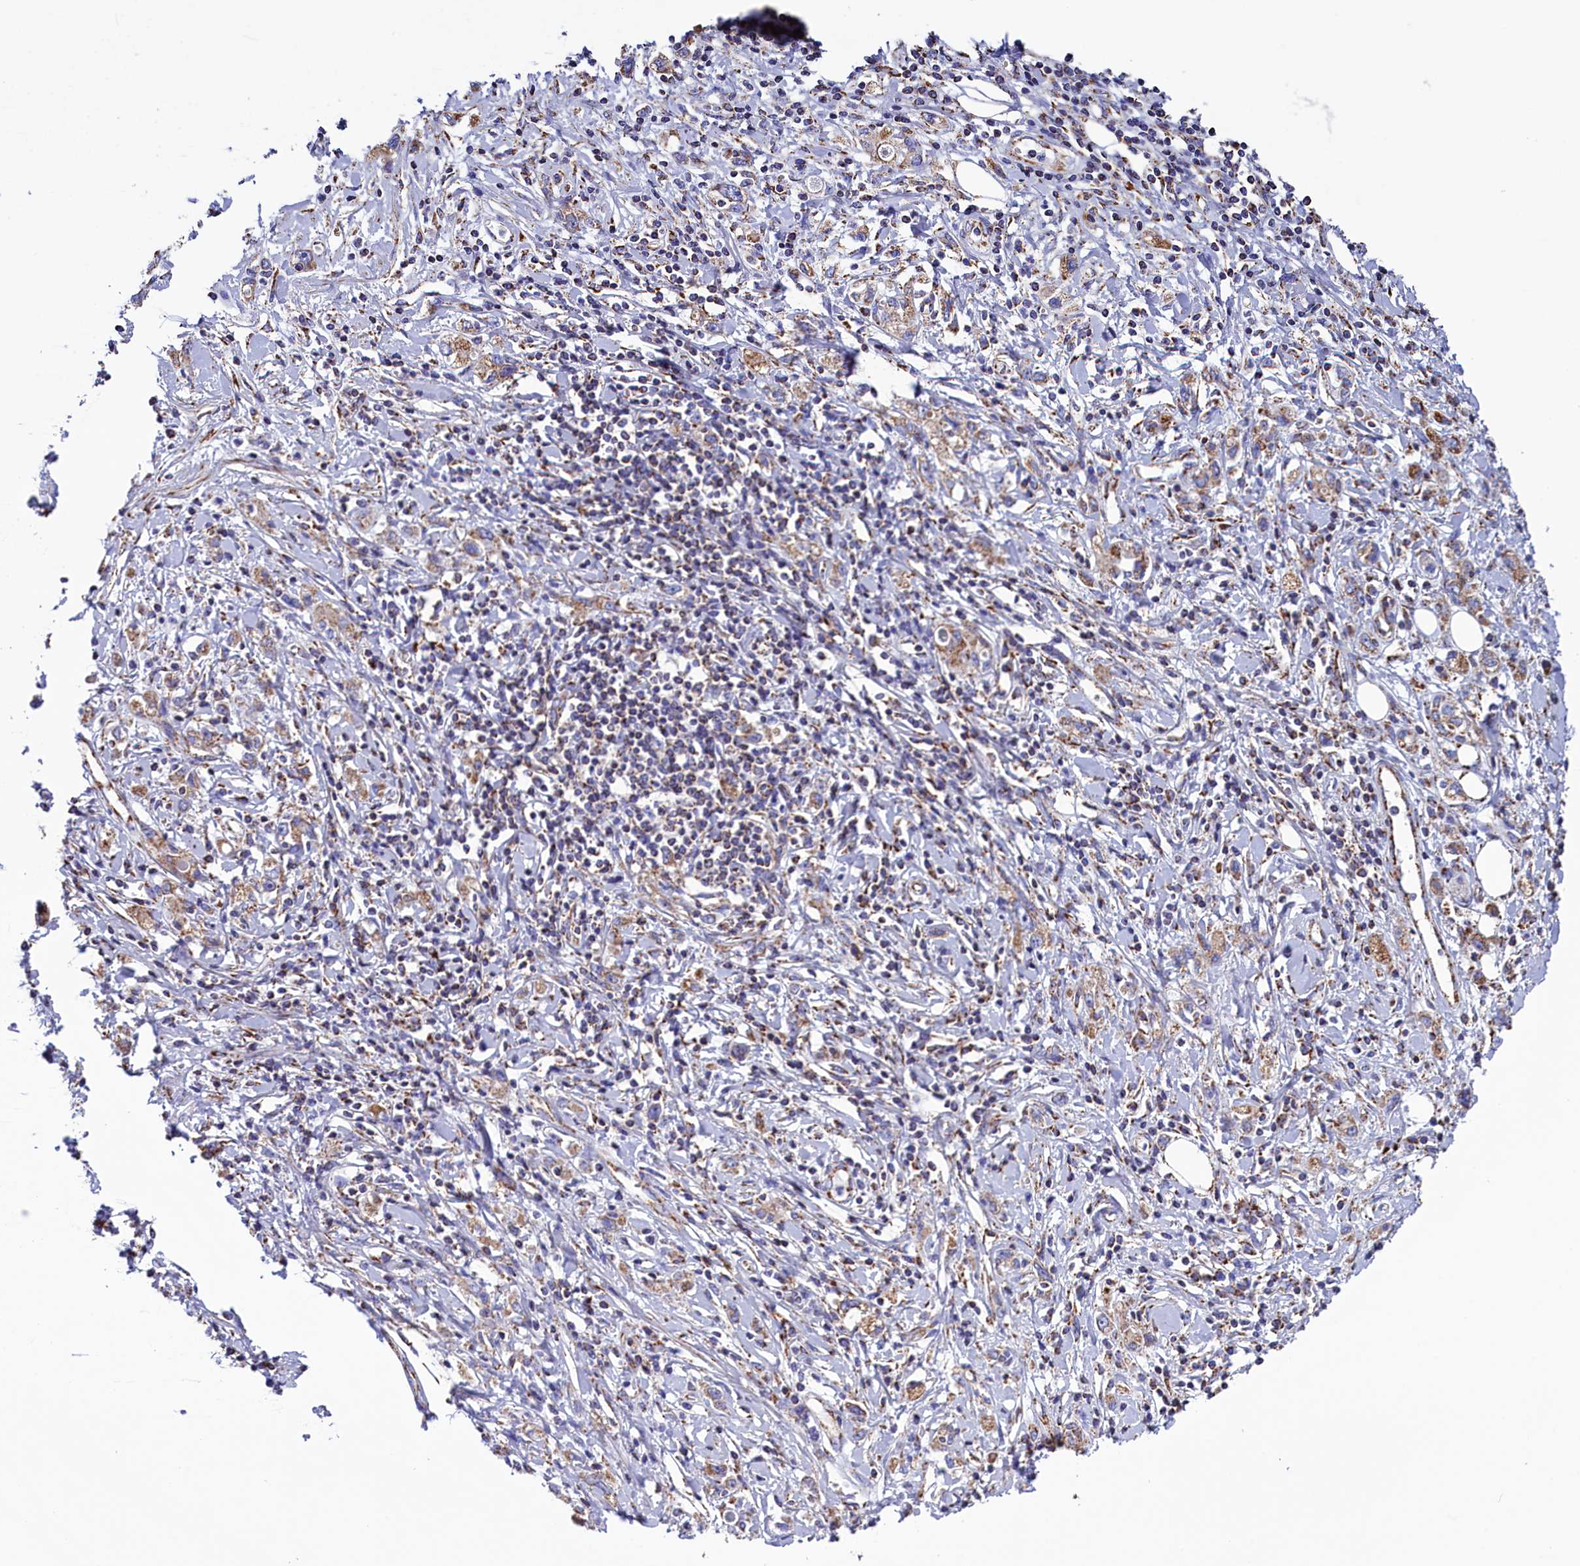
{"staining": {"intensity": "moderate", "quantity": ">75%", "location": "cytoplasmic/membranous"}, "tissue": "stomach cancer", "cell_type": "Tumor cells", "image_type": "cancer", "snomed": [{"axis": "morphology", "description": "Adenocarcinoma, NOS"}, {"axis": "topography", "description": "Stomach"}], "caption": "High-magnification brightfield microscopy of adenocarcinoma (stomach) stained with DAB (brown) and counterstained with hematoxylin (blue). tumor cells exhibit moderate cytoplasmic/membranous staining is appreciated in about>75% of cells.", "gene": "SLC39A3", "patient": {"sex": "female", "age": 76}}